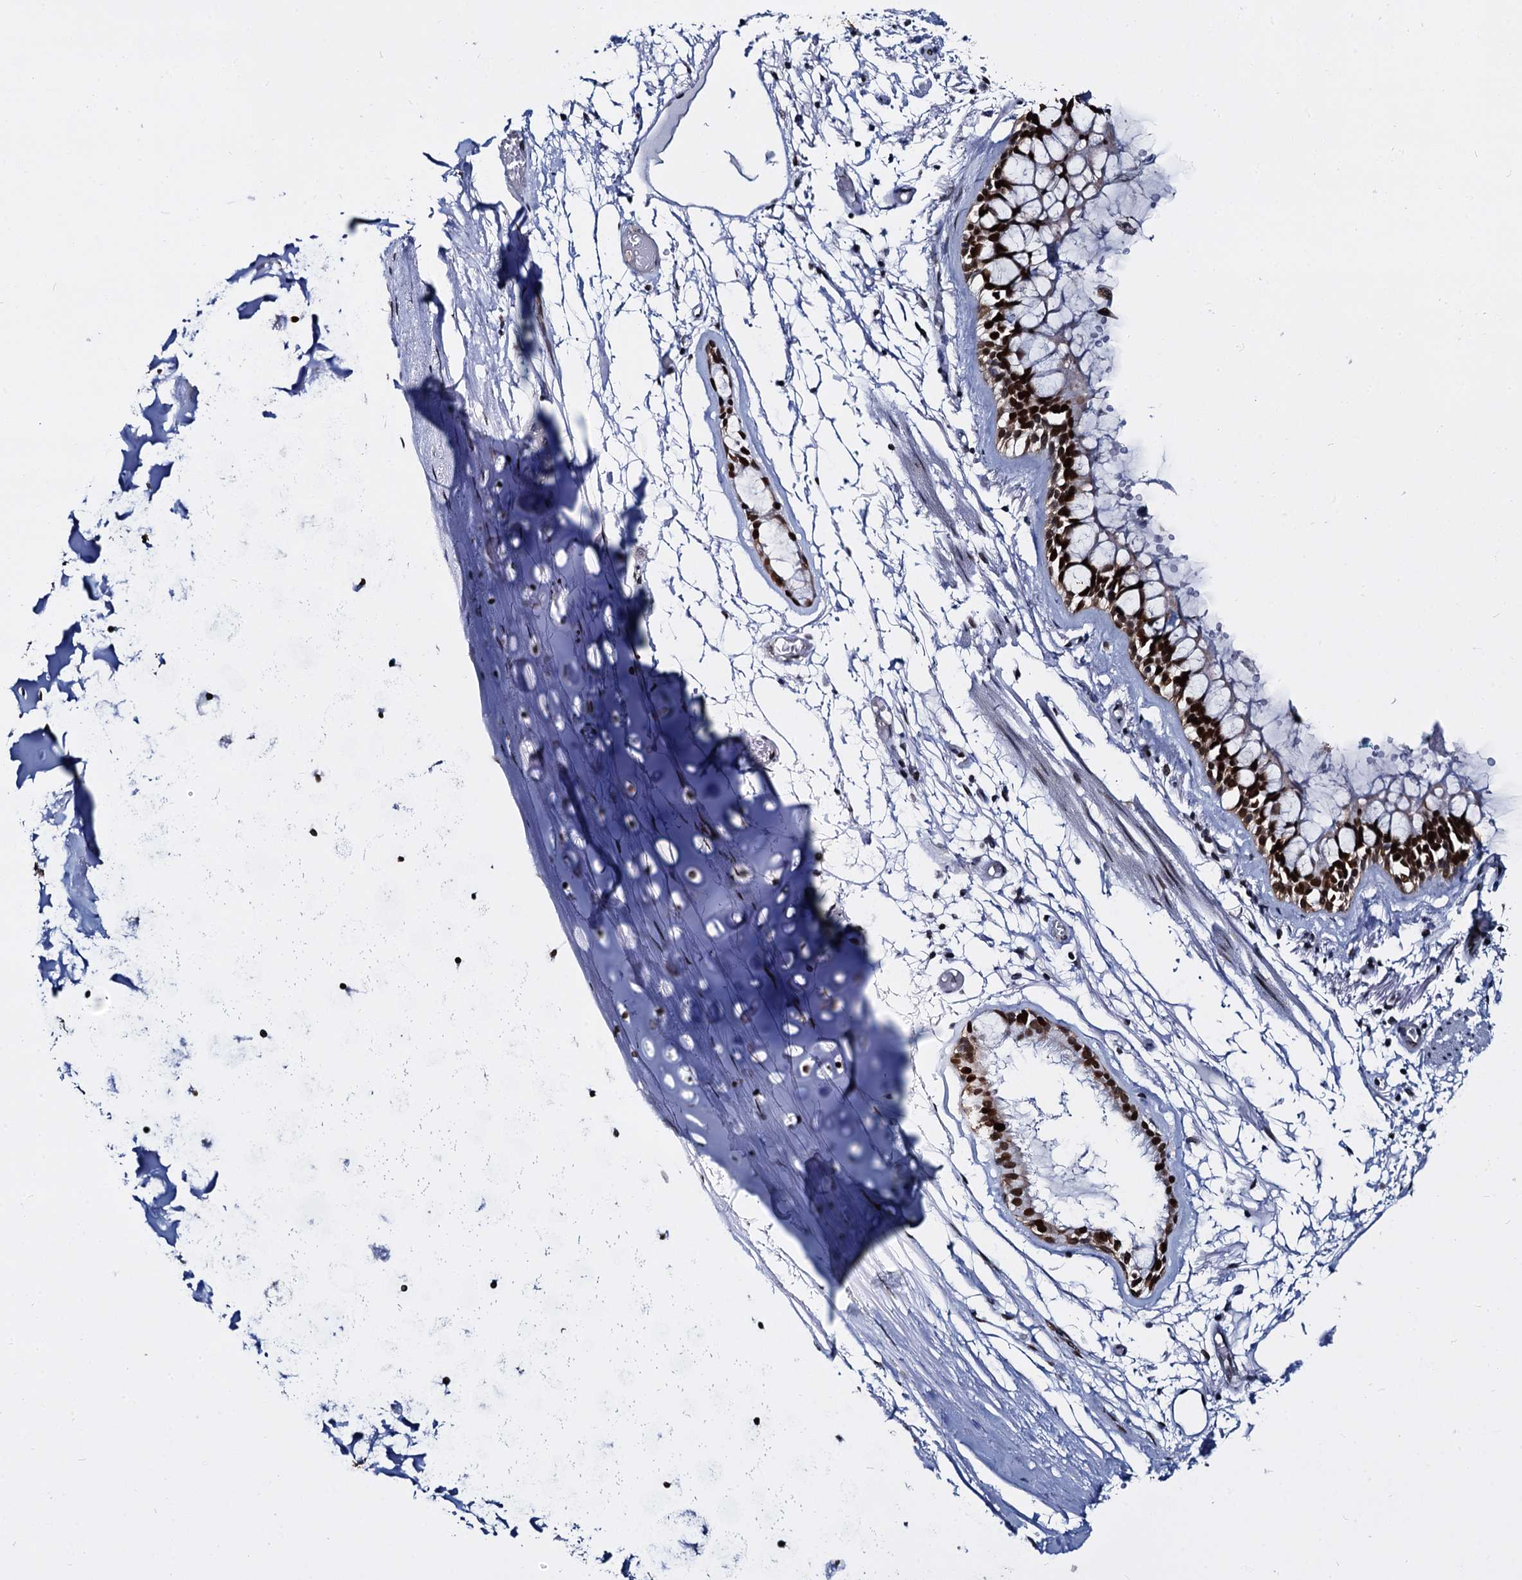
{"staining": {"intensity": "strong", "quantity": ">75%", "location": "nuclear"}, "tissue": "nasopharynx", "cell_type": "Respiratory epithelial cells", "image_type": "normal", "snomed": [{"axis": "morphology", "description": "Normal tissue, NOS"}, {"axis": "topography", "description": "Nasopharynx"}], "caption": "Nasopharynx was stained to show a protein in brown. There is high levels of strong nuclear positivity in about >75% of respiratory epithelial cells. (IHC, brightfield microscopy, high magnification).", "gene": "CMAS", "patient": {"sex": "male", "age": 32}}